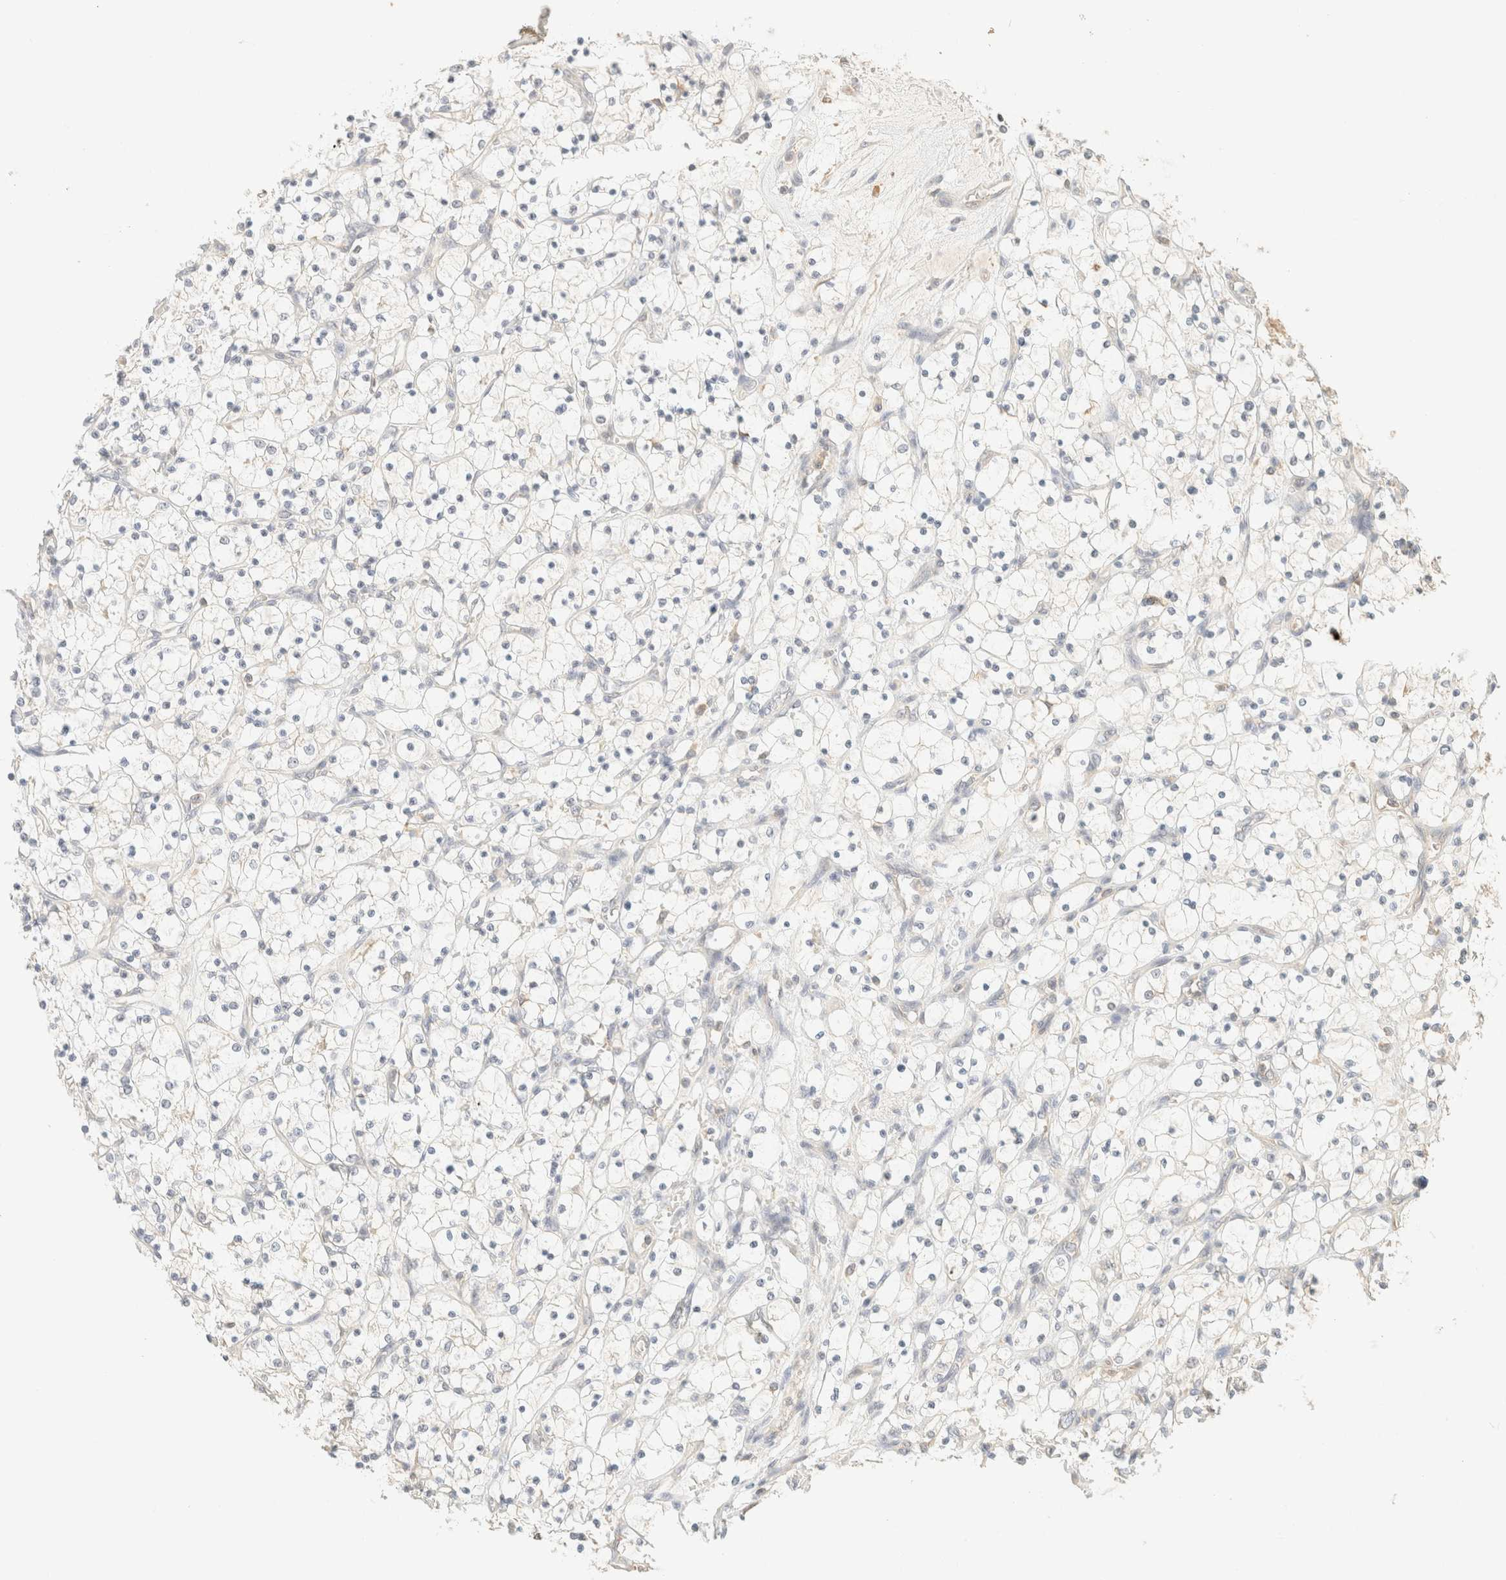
{"staining": {"intensity": "negative", "quantity": "none", "location": "none"}, "tissue": "renal cancer", "cell_type": "Tumor cells", "image_type": "cancer", "snomed": [{"axis": "morphology", "description": "Adenocarcinoma, NOS"}, {"axis": "topography", "description": "Kidney"}], "caption": "IHC of human adenocarcinoma (renal) exhibits no expression in tumor cells.", "gene": "TIMD4", "patient": {"sex": "female", "age": 69}}